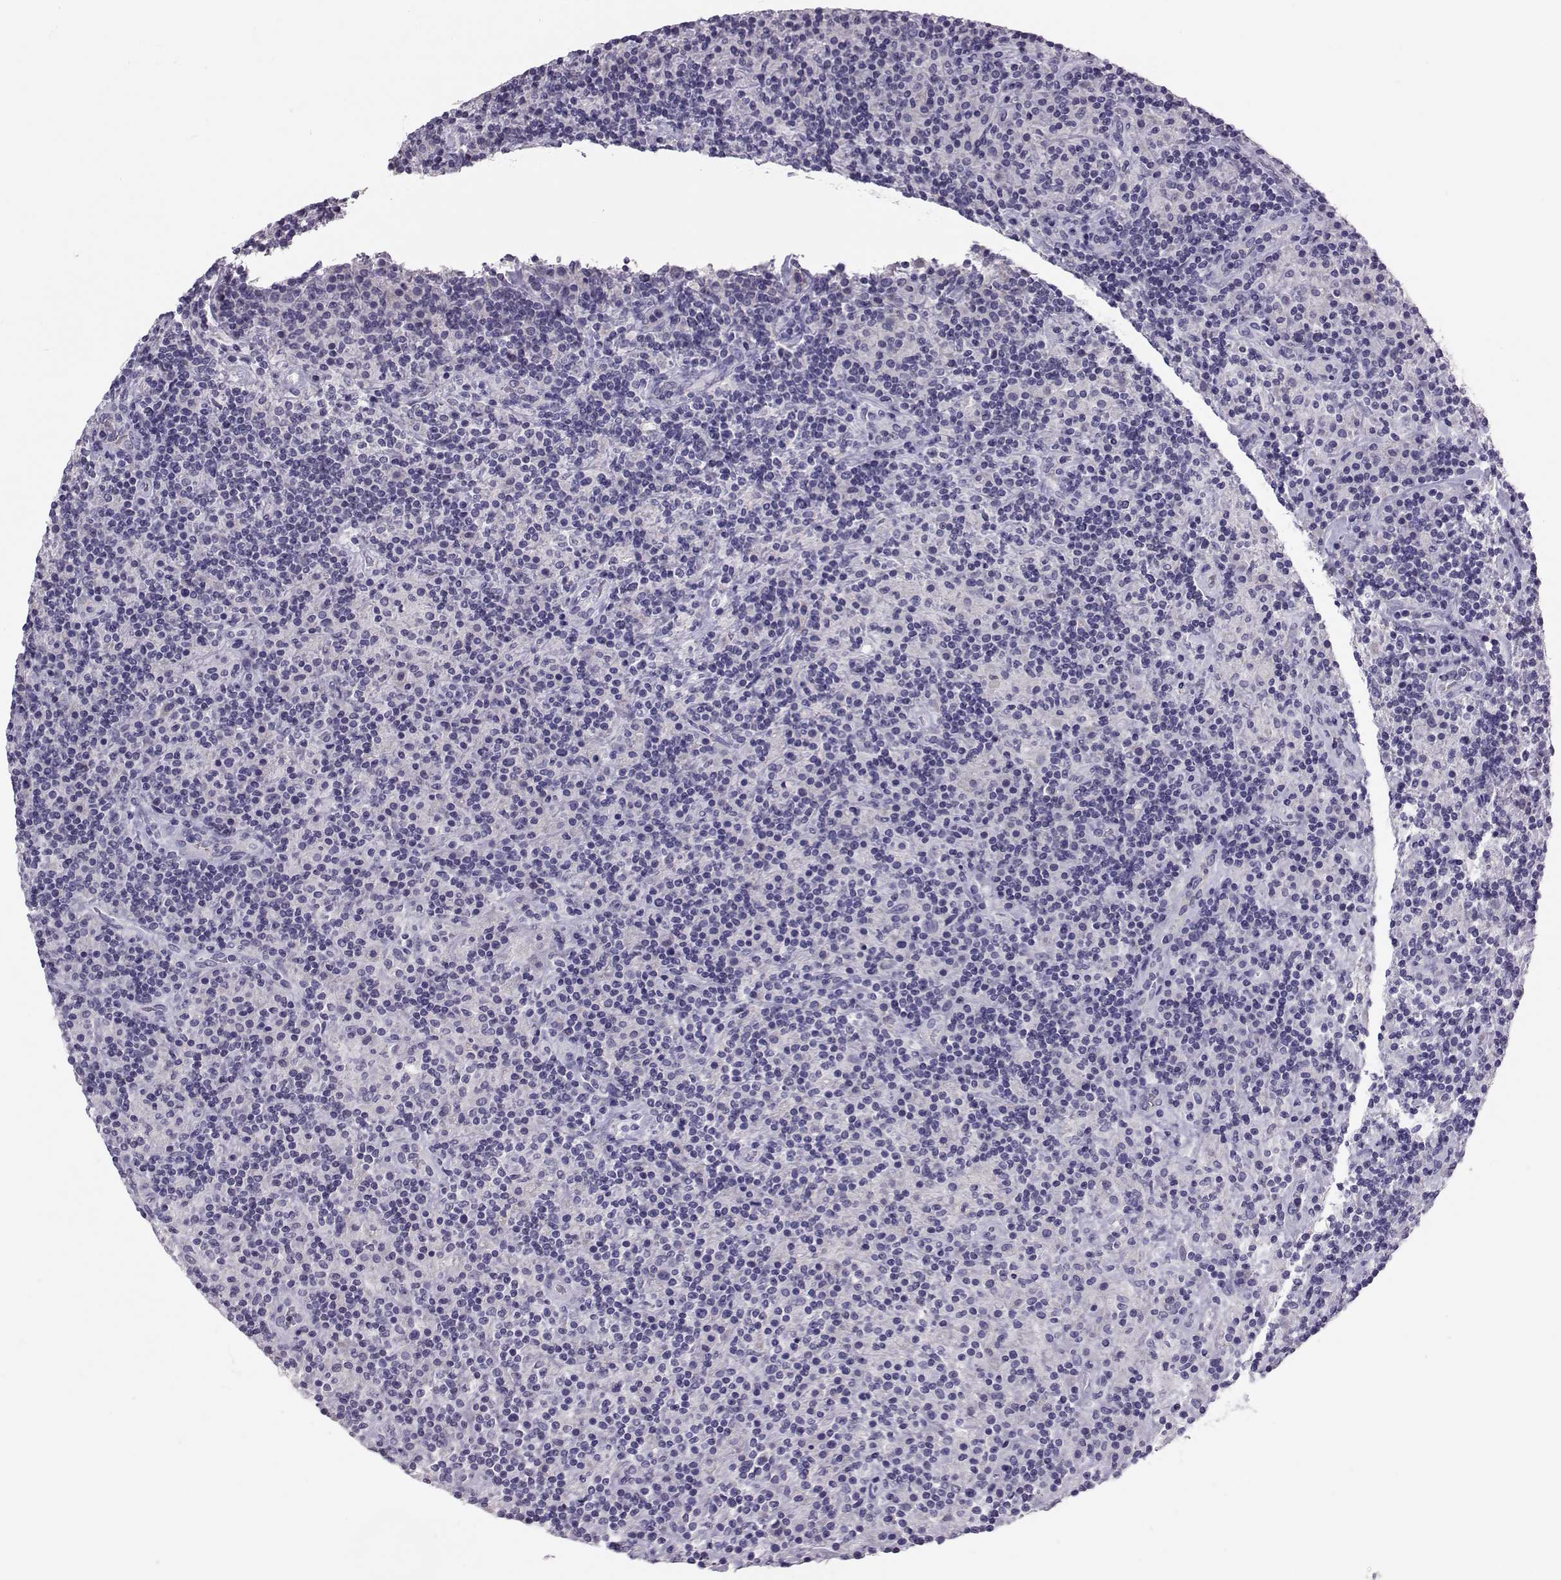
{"staining": {"intensity": "negative", "quantity": "none", "location": "none"}, "tissue": "lymphoma", "cell_type": "Tumor cells", "image_type": "cancer", "snomed": [{"axis": "morphology", "description": "Hodgkin's disease, NOS"}, {"axis": "topography", "description": "Lymph node"}], "caption": "Human lymphoma stained for a protein using immunohistochemistry shows no expression in tumor cells.", "gene": "DNAAF1", "patient": {"sex": "male", "age": 70}}